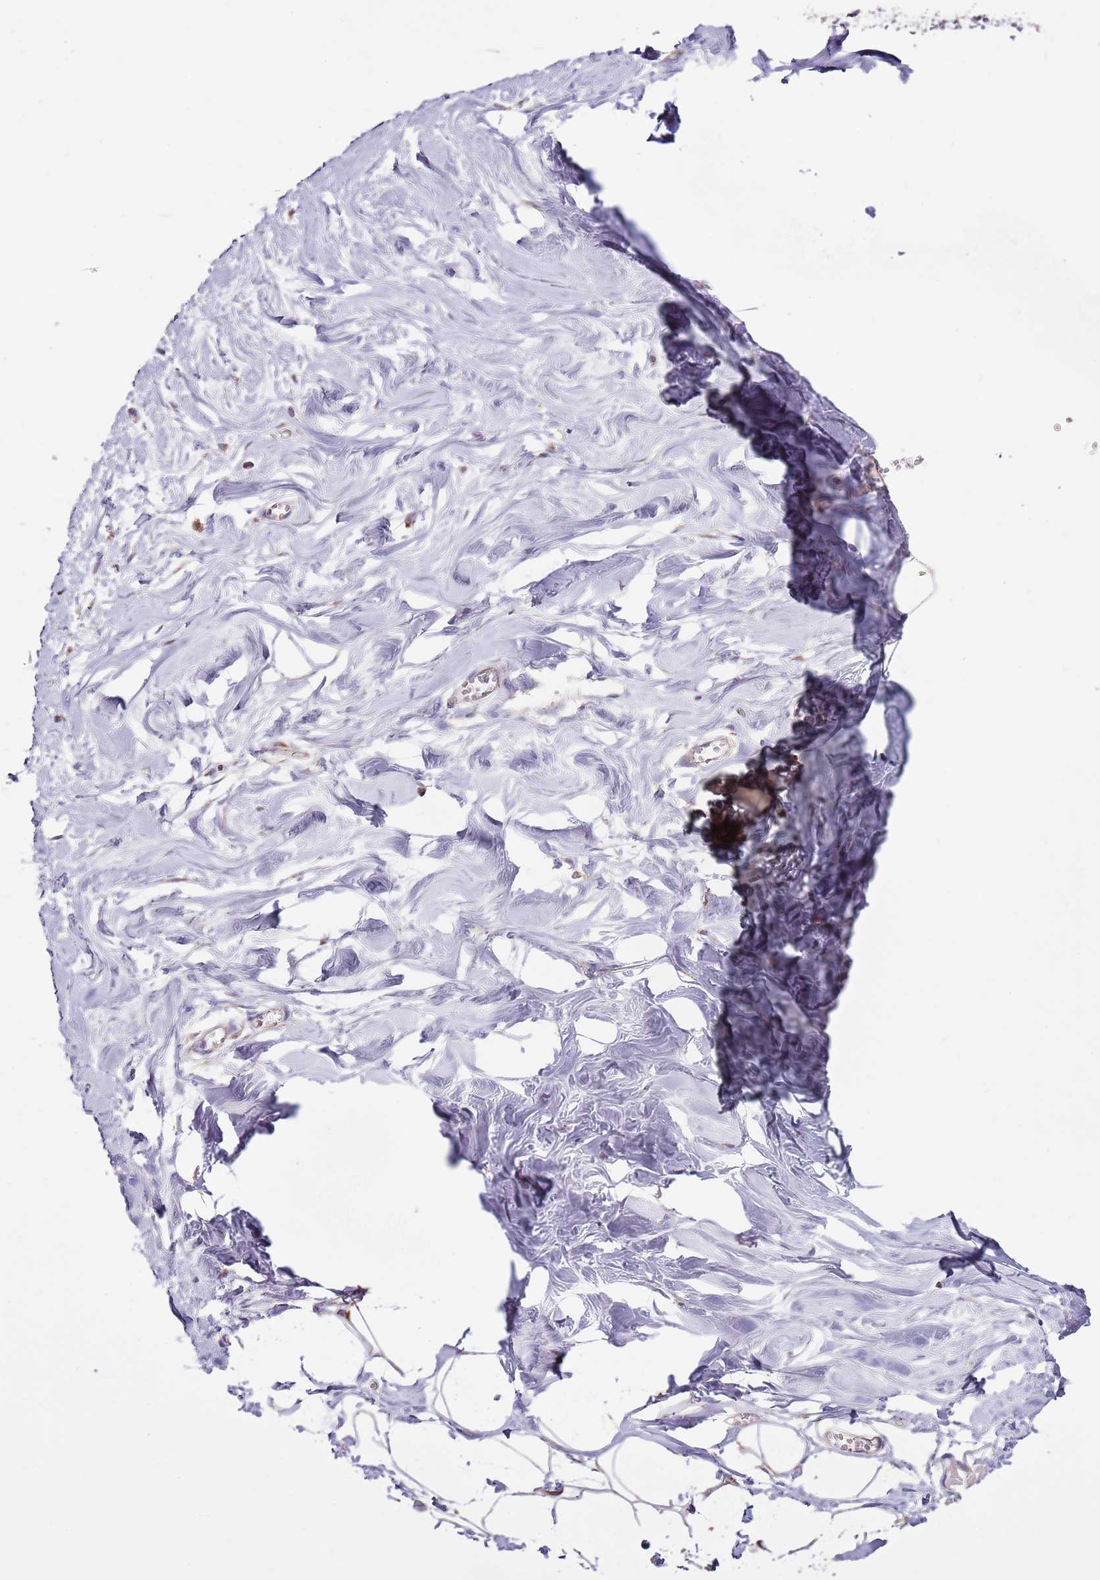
{"staining": {"intensity": "negative", "quantity": "none", "location": "none"}, "tissue": "breast", "cell_type": "Adipocytes", "image_type": "normal", "snomed": [{"axis": "morphology", "description": "Normal tissue, NOS"}, {"axis": "topography", "description": "Breast"}], "caption": "DAB (3,3'-diaminobenzidine) immunohistochemical staining of unremarkable human breast reveals no significant staining in adipocytes.", "gene": "SMG1", "patient": {"sex": "female", "age": 27}}